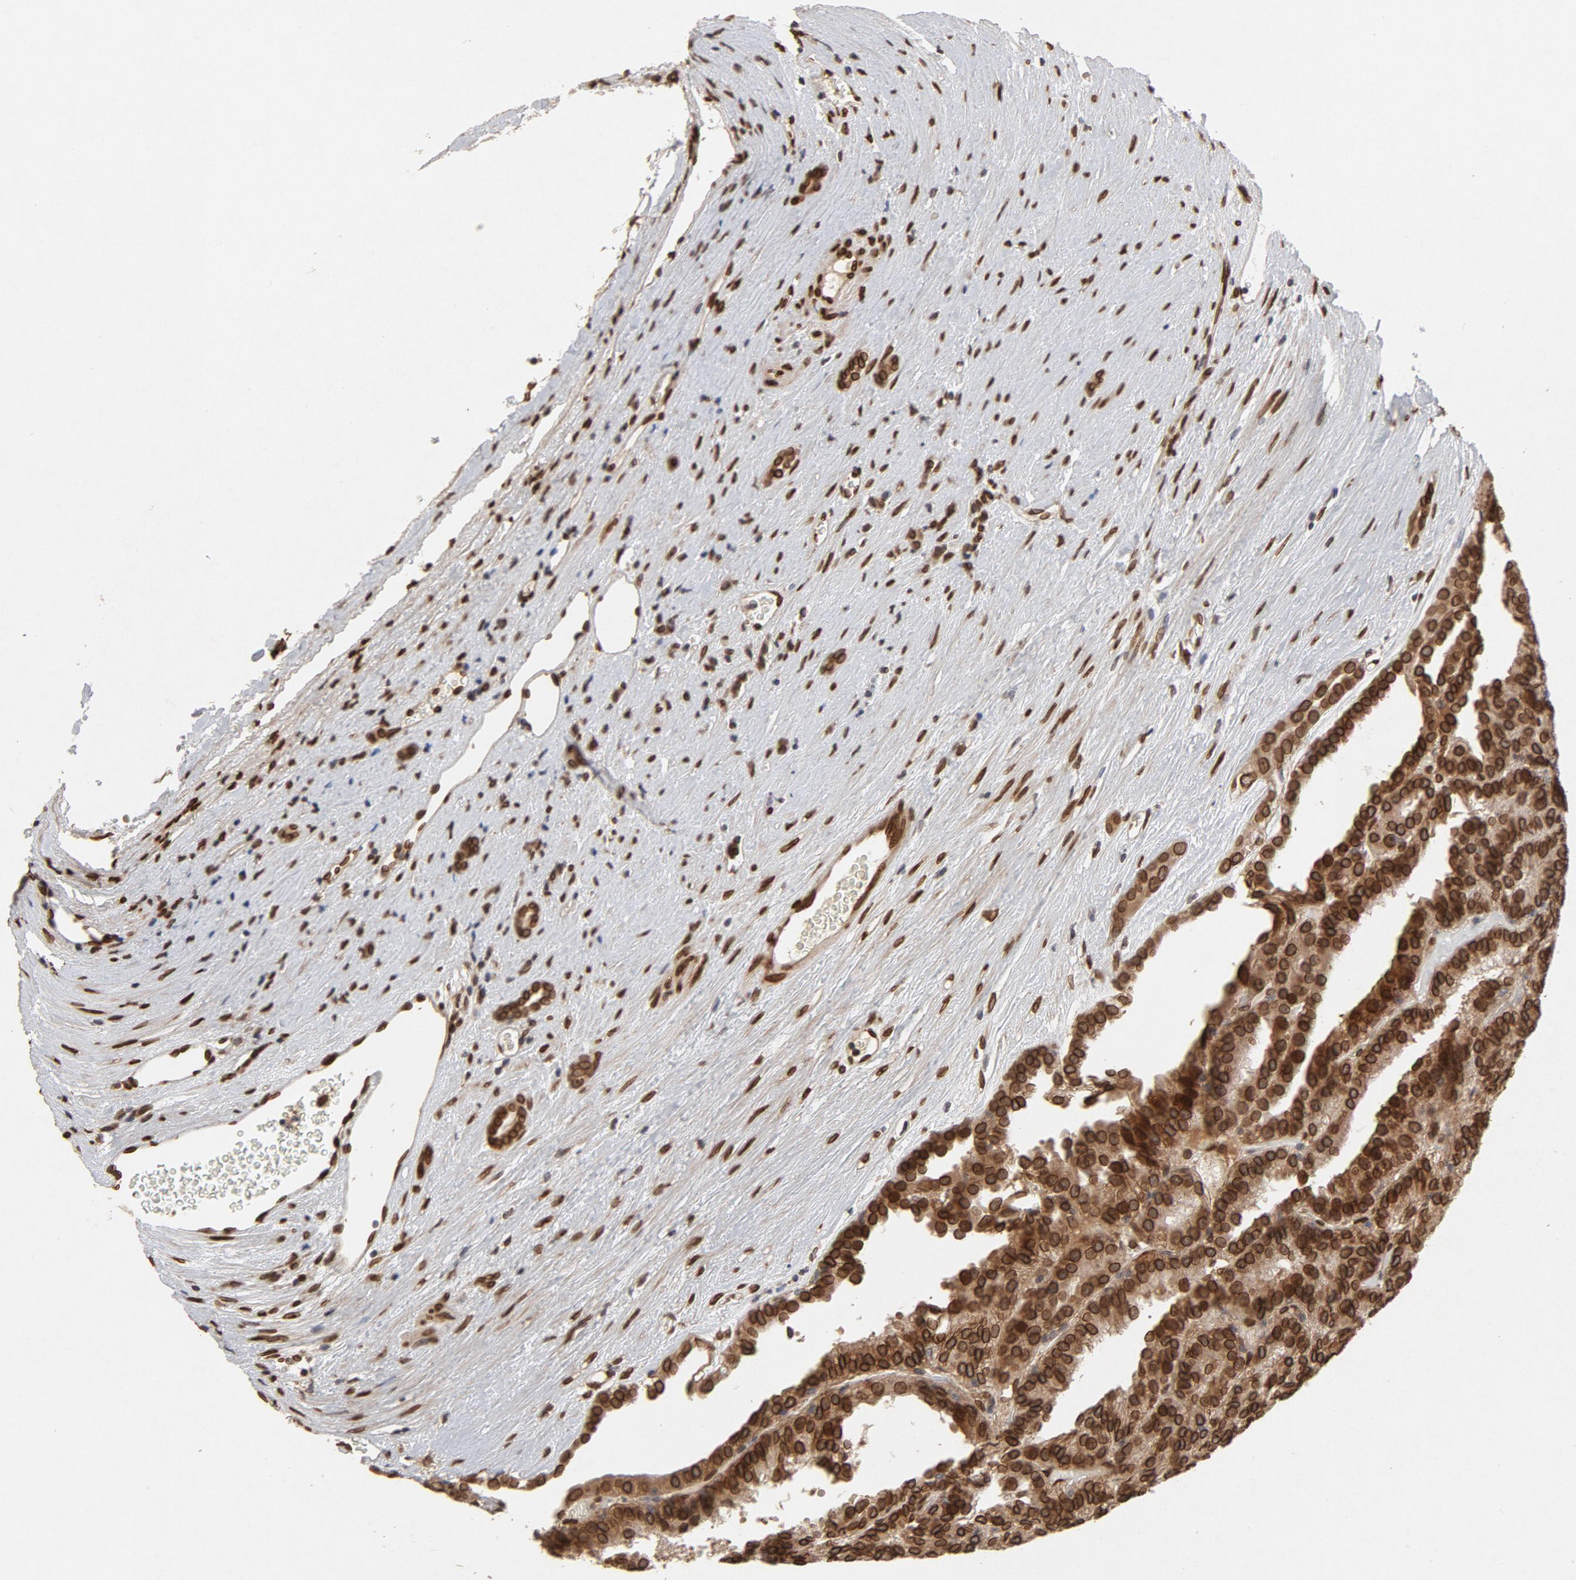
{"staining": {"intensity": "strong", "quantity": ">75%", "location": "cytoplasmic/membranous,nuclear"}, "tissue": "renal cancer", "cell_type": "Tumor cells", "image_type": "cancer", "snomed": [{"axis": "morphology", "description": "Adenocarcinoma, NOS"}, {"axis": "topography", "description": "Kidney"}], "caption": "Immunohistochemistry (IHC) staining of renal cancer, which shows high levels of strong cytoplasmic/membranous and nuclear staining in about >75% of tumor cells indicating strong cytoplasmic/membranous and nuclear protein expression. The staining was performed using DAB (3,3'-diaminobenzidine) (brown) for protein detection and nuclei were counterstained in hematoxylin (blue).", "gene": "LMNA", "patient": {"sex": "male", "age": 46}}